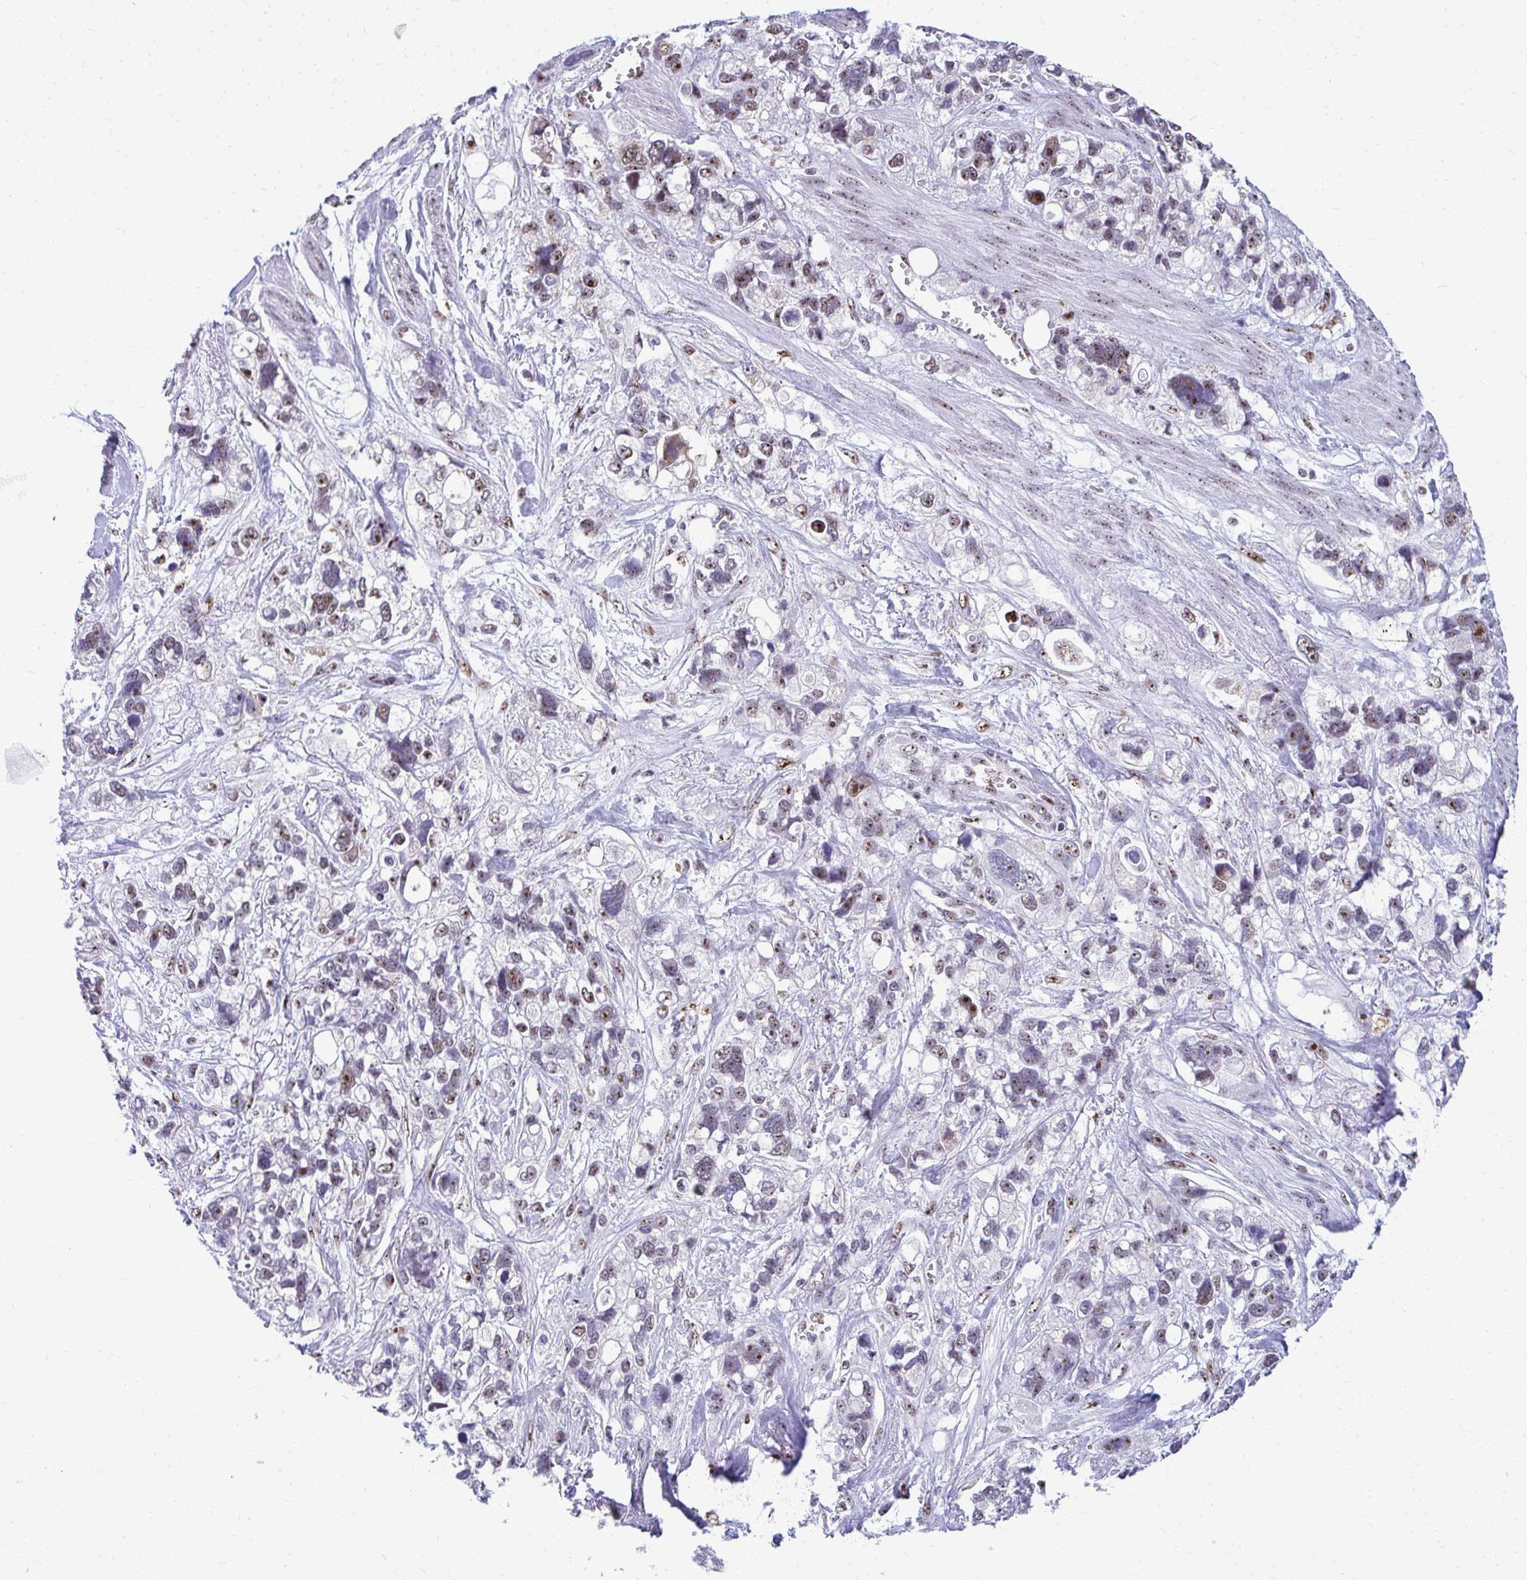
{"staining": {"intensity": "moderate", "quantity": "25%-75%", "location": "nuclear"}, "tissue": "stomach cancer", "cell_type": "Tumor cells", "image_type": "cancer", "snomed": [{"axis": "morphology", "description": "Adenocarcinoma, NOS"}, {"axis": "topography", "description": "Stomach, upper"}], "caption": "A brown stain shows moderate nuclear expression of a protein in adenocarcinoma (stomach) tumor cells.", "gene": "PELP1", "patient": {"sex": "female", "age": 81}}